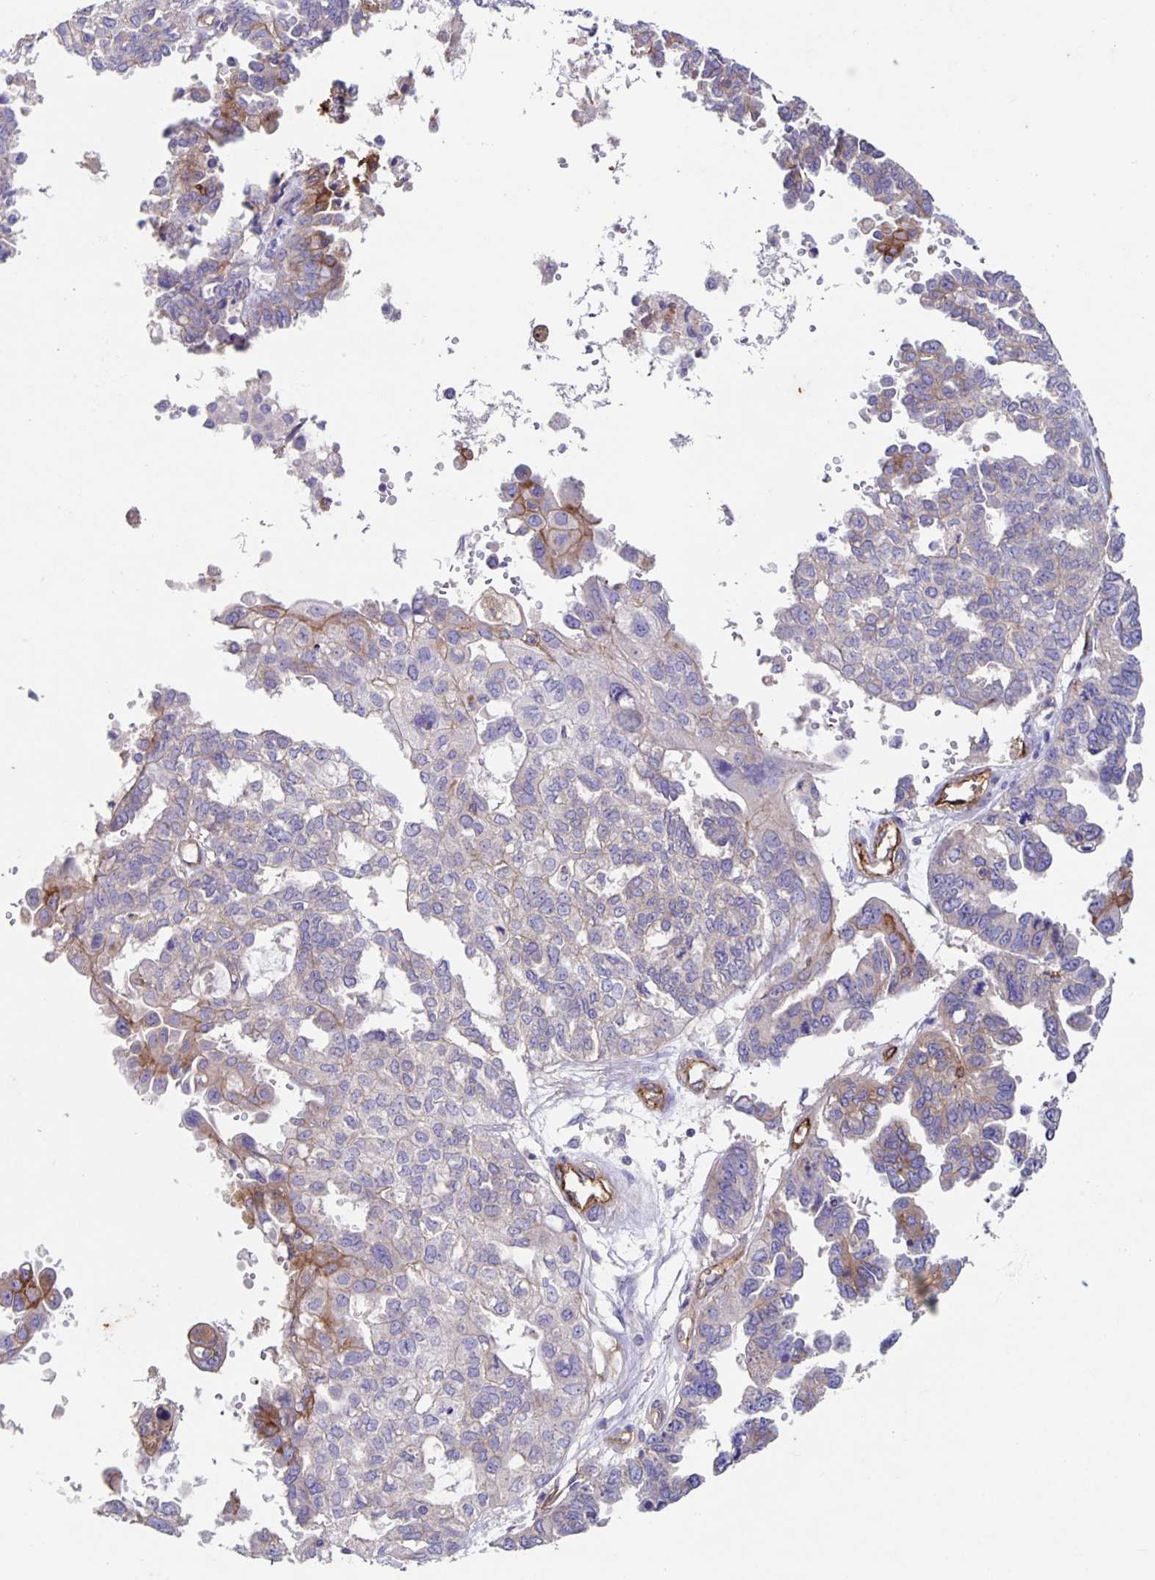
{"staining": {"intensity": "negative", "quantity": "none", "location": "none"}, "tissue": "ovarian cancer", "cell_type": "Tumor cells", "image_type": "cancer", "snomed": [{"axis": "morphology", "description": "Cystadenocarcinoma, serous, NOS"}, {"axis": "topography", "description": "Ovary"}], "caption": "Immunohistochemical staining of human ovarian cancer shows no significant positivity in tumor cells. The staining is performed using DAB (3,3'-diaminobenzidine) brown chromogen with nuclei counter-stained in using hematoxylin.", "gene": "ITGA2", "patient": {"sex": "female", "age": 53}}